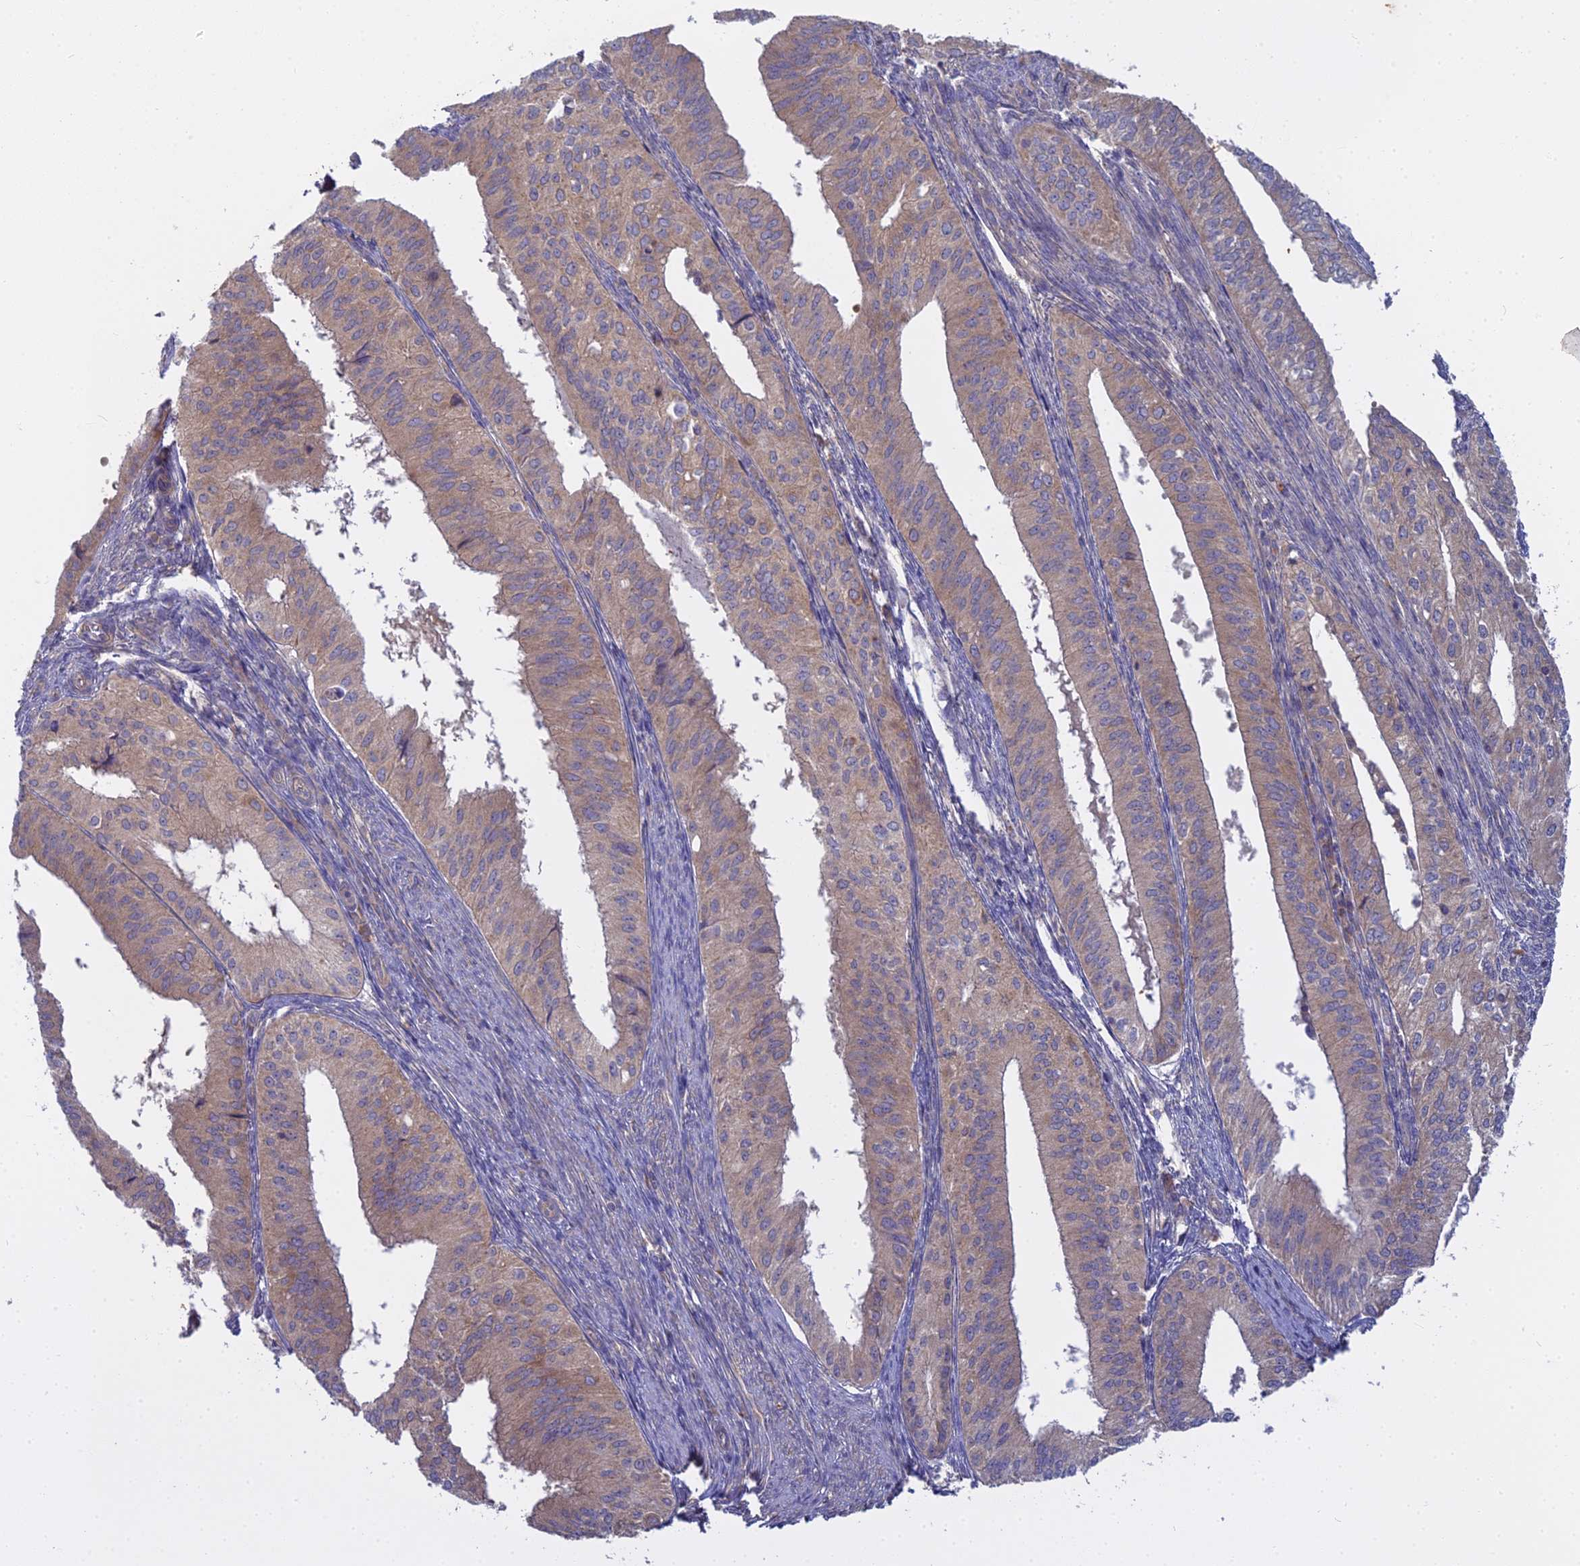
{"staining": {"intensity": "weak", "quantity": ">75%", "location": "cytoplasmic/membranous"}, "tissue": "endometrial cancer", "cell_type": "Tumor cells", "image_type": "cancer", "snomed": [{"axis": "morphology", "description": "Adenocarcinoma, NOS"}, {"axis": "topography", "description": "Endometrium"}], "caption": "Endometrial cancer stained with a protein marker displays weak staining in tumor cells.", "gene": "CCDC167", "patient": {"sex": "female", "age": 50}}